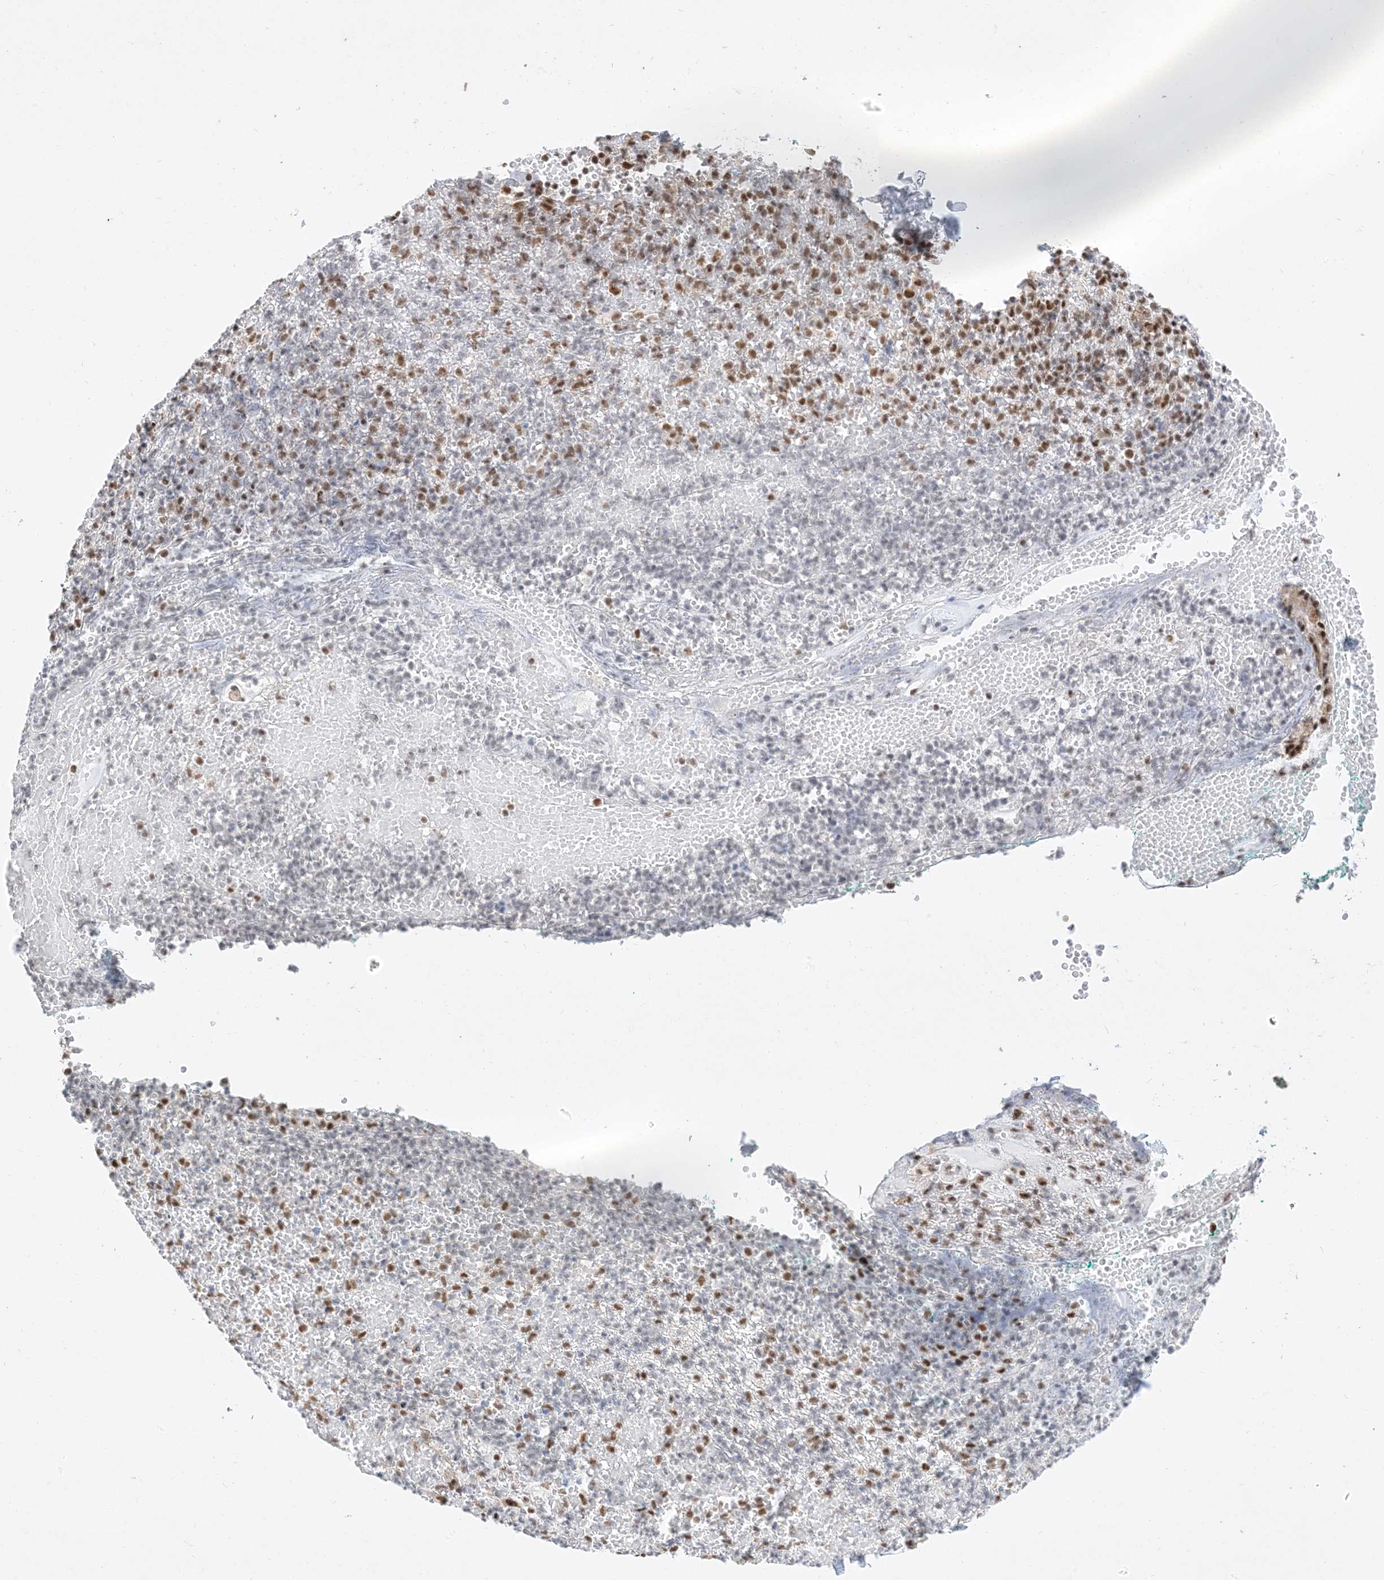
{"staining": {"intensity": "moderate", "quantity": ">75%", "location": "nuclear"}, "tissue": "soft tissue", "cell_type": "Fibroblasts", "image_type": "normal", "snomed": [{"axis": "morphology", "description": "Normal tissue, NOS"}, {"axis": "morphology", "description": "Basal cell carcinoma"}, {"axis": "topography", "description": "Cartilage tissue"}, {"axis": "topography", "description": "Nasopharynx"}, {"axis": "topography", "description": "Oral tissue"}], "caption": "DAB (3,3'-diaminobenzidine) immunohistochemical staining of normal soft tissue demonstrates moderate nuclear protein positivity in approximately >75% of fibroblasts.", "gene": "SF3A3", "patient": {"sex": "female", "age": 77}}